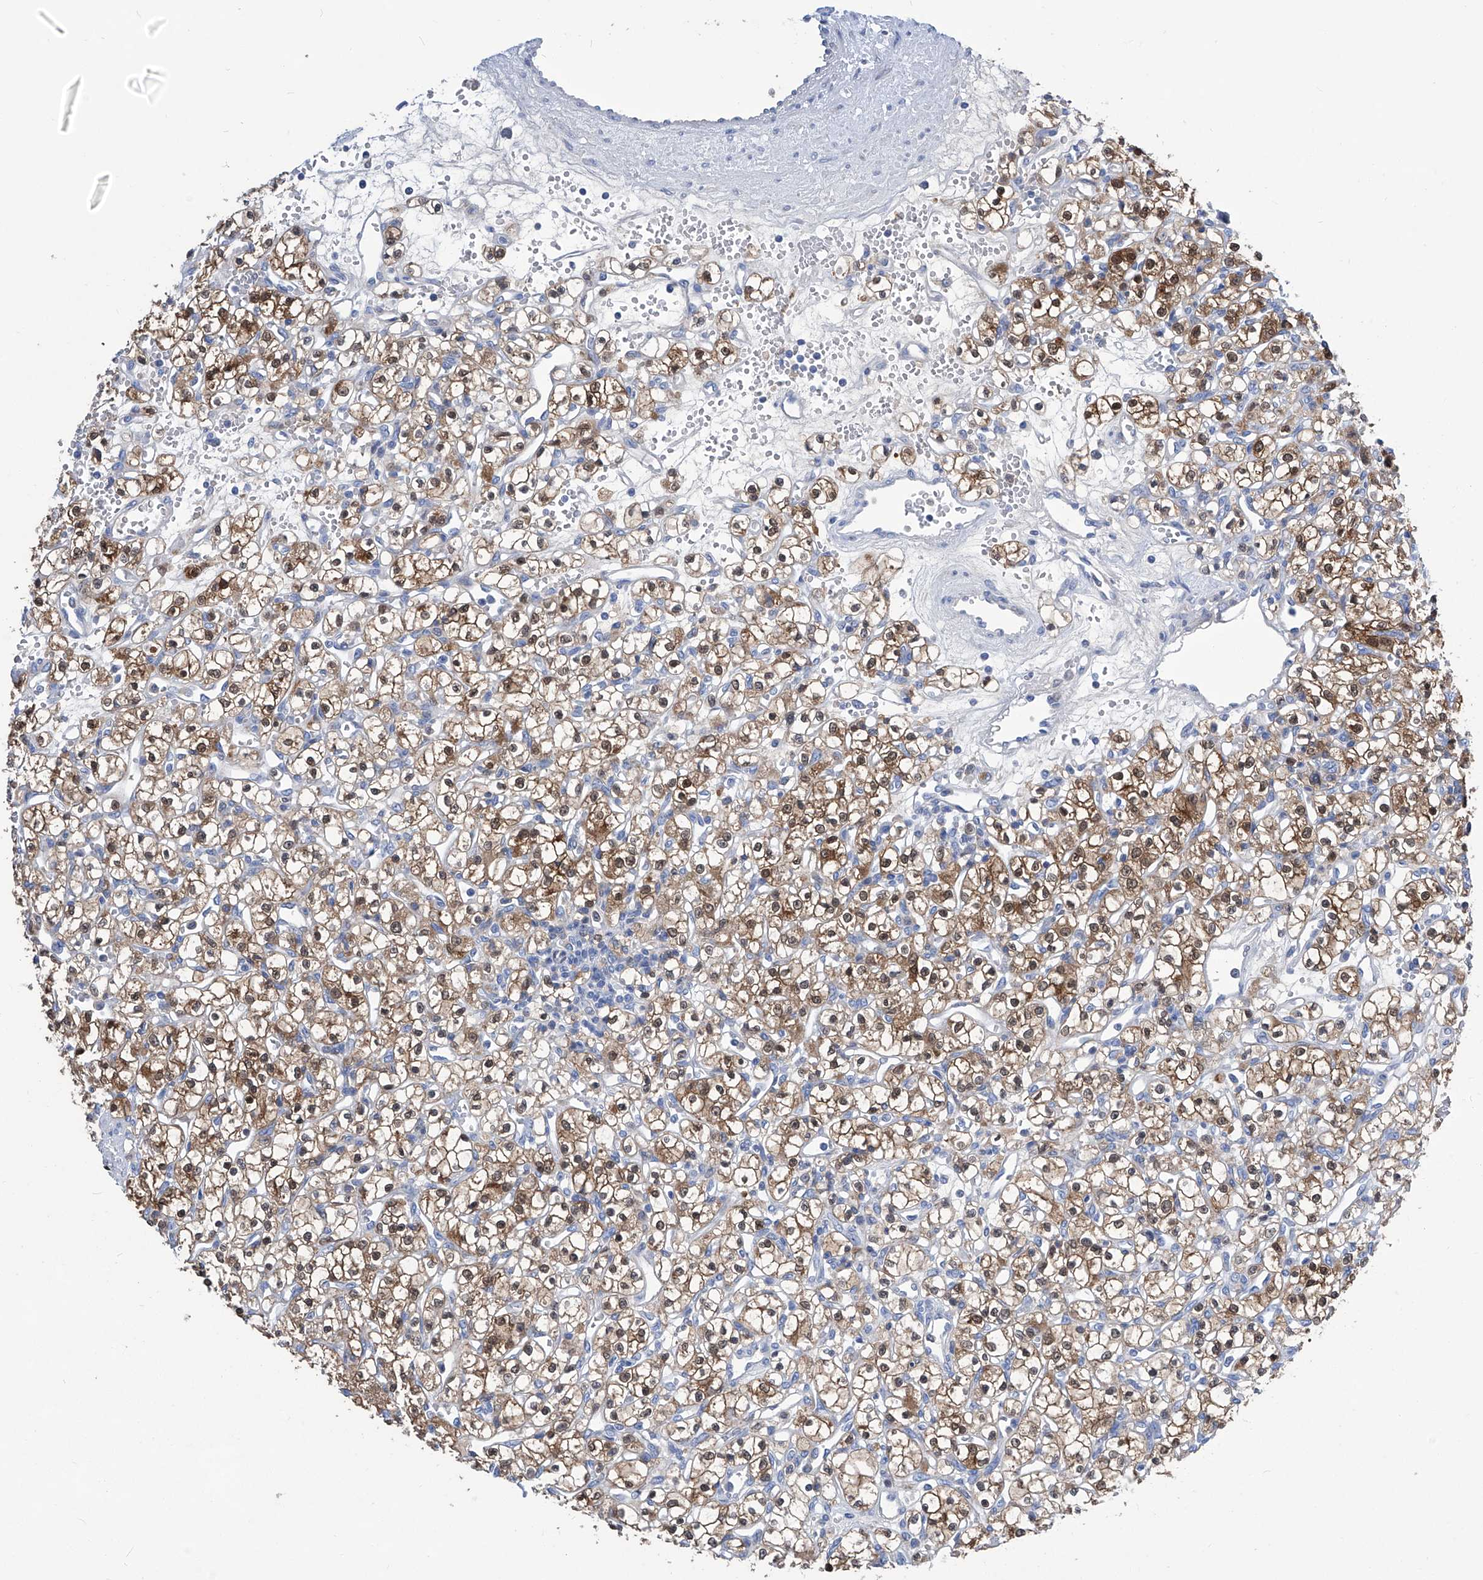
{"staining": {"intensity": "moderate", "quantity": ">75%", "location": "cytoplasmic/membranous,nuclear"}, "tissue": "renal cancer", "cell_type": "Tumor cells", "image_type": "cancer", "snomed": [{"axis": "morphology", "description": "Adenocarcinoma, NOS"}, {"axis": "topography", "description": "Kidney"}], "caption": "Brown immunohistochemical staining in adenocarcinoma (renal) demonstrates moderate cytoplasmic/membranous and nuclear staining in about >75% of tumor cells.", "gene": "IMPA2", "patient": {"sex": "female", "age": 59}}